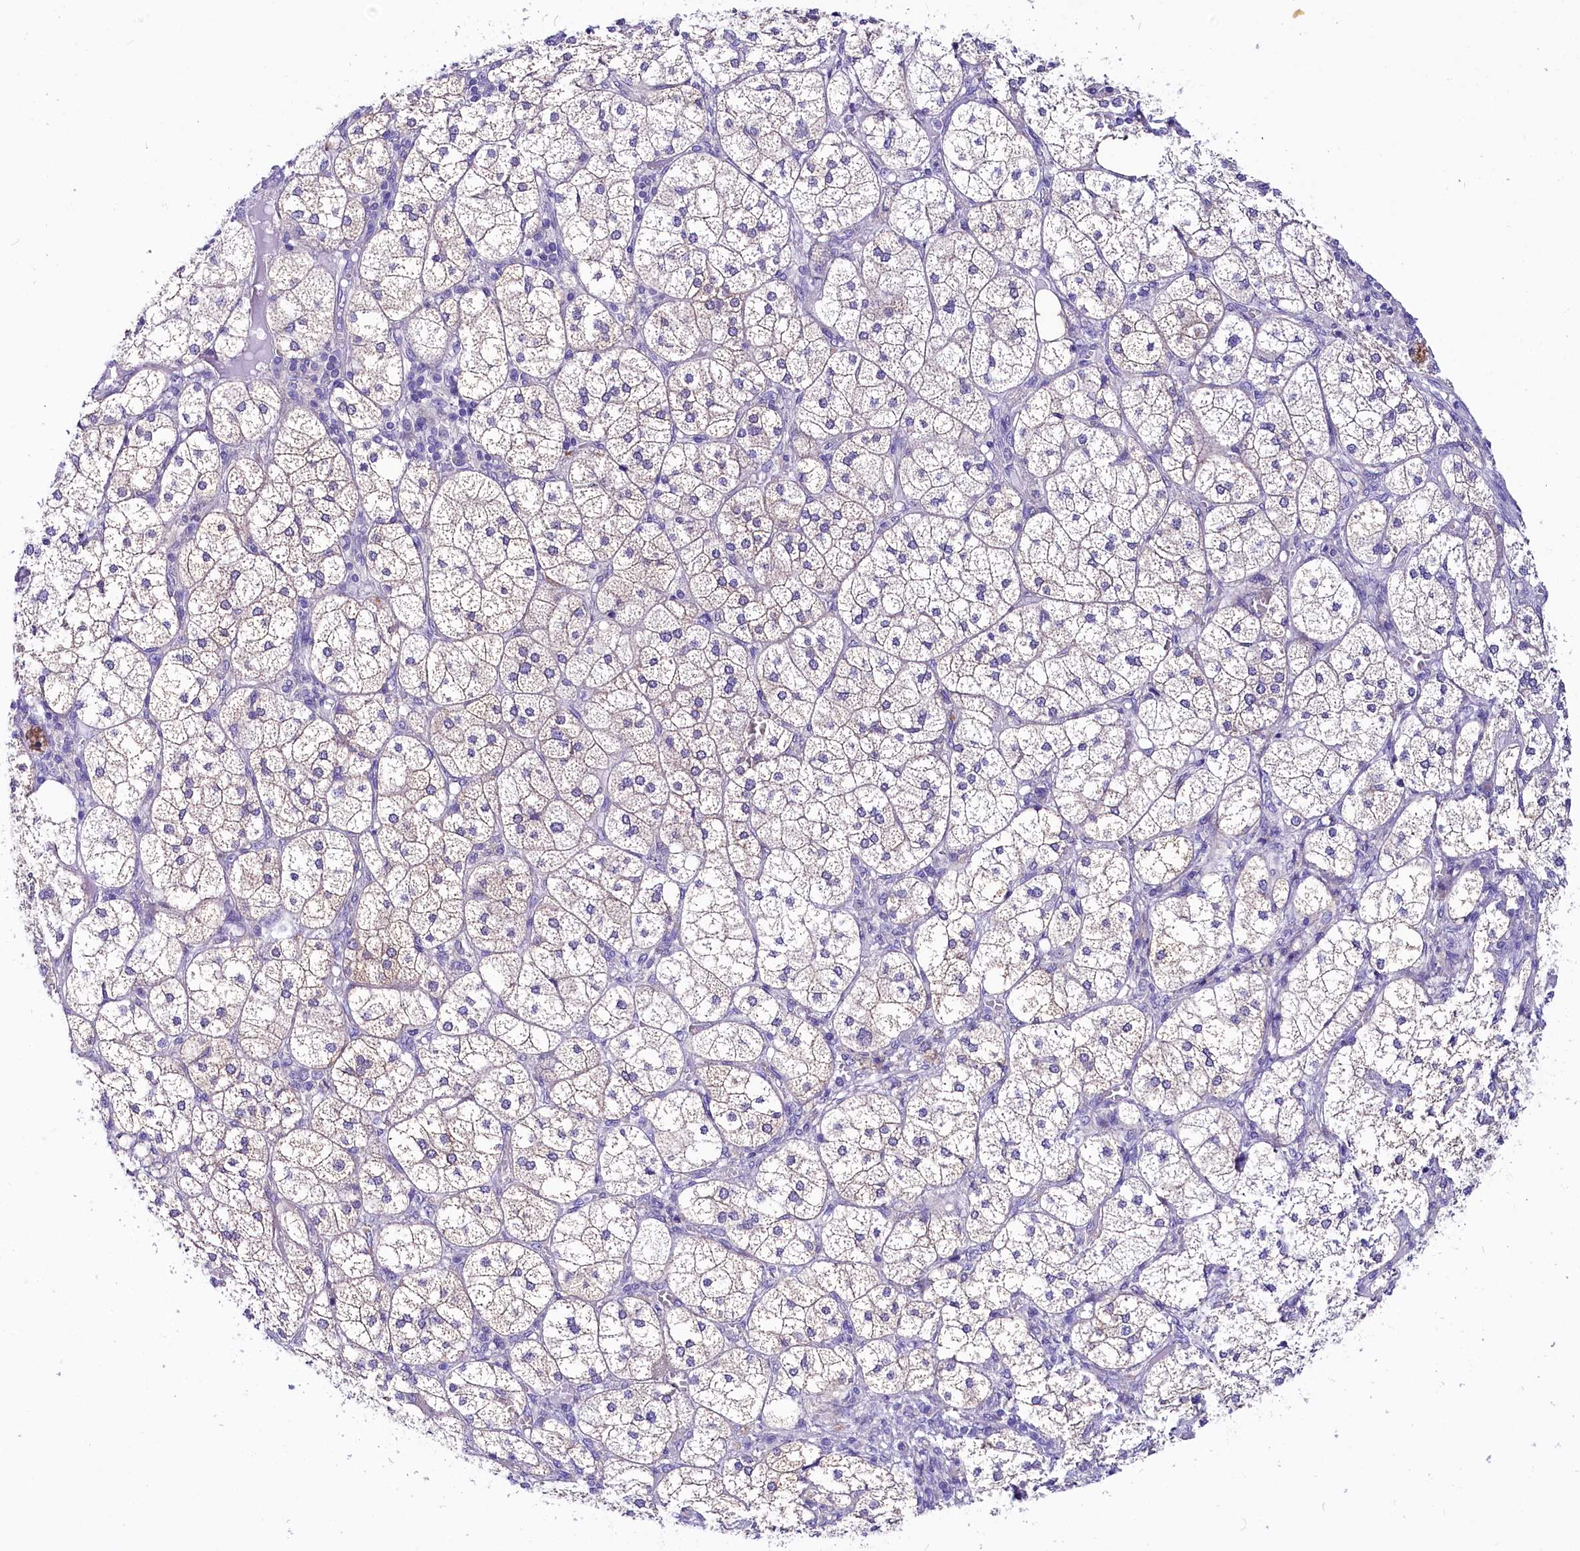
{"staining": {"intensity": "weak", "quantity": "25%-75%", "location": "cytoplasmic/membranous"}, "tissue": "adrenal gland", "cell_type": "Glandular cells", "image_type": "normal", "snomed": [{"axis": "morphology", "description": "Normal tissue, NOS"}, {"axis": "topography", "description": "Adrenal gland"}], "caption": "A micrograph of human adrenal gland stained for a protein reveals weak cytoplasmic/membranous brown staining in glandular cells. The protein of interest is shown in brown color, while the nuclei are stained blue.", "gene": "ABHD5", "patient": {"sex": "female", "age": 61}}